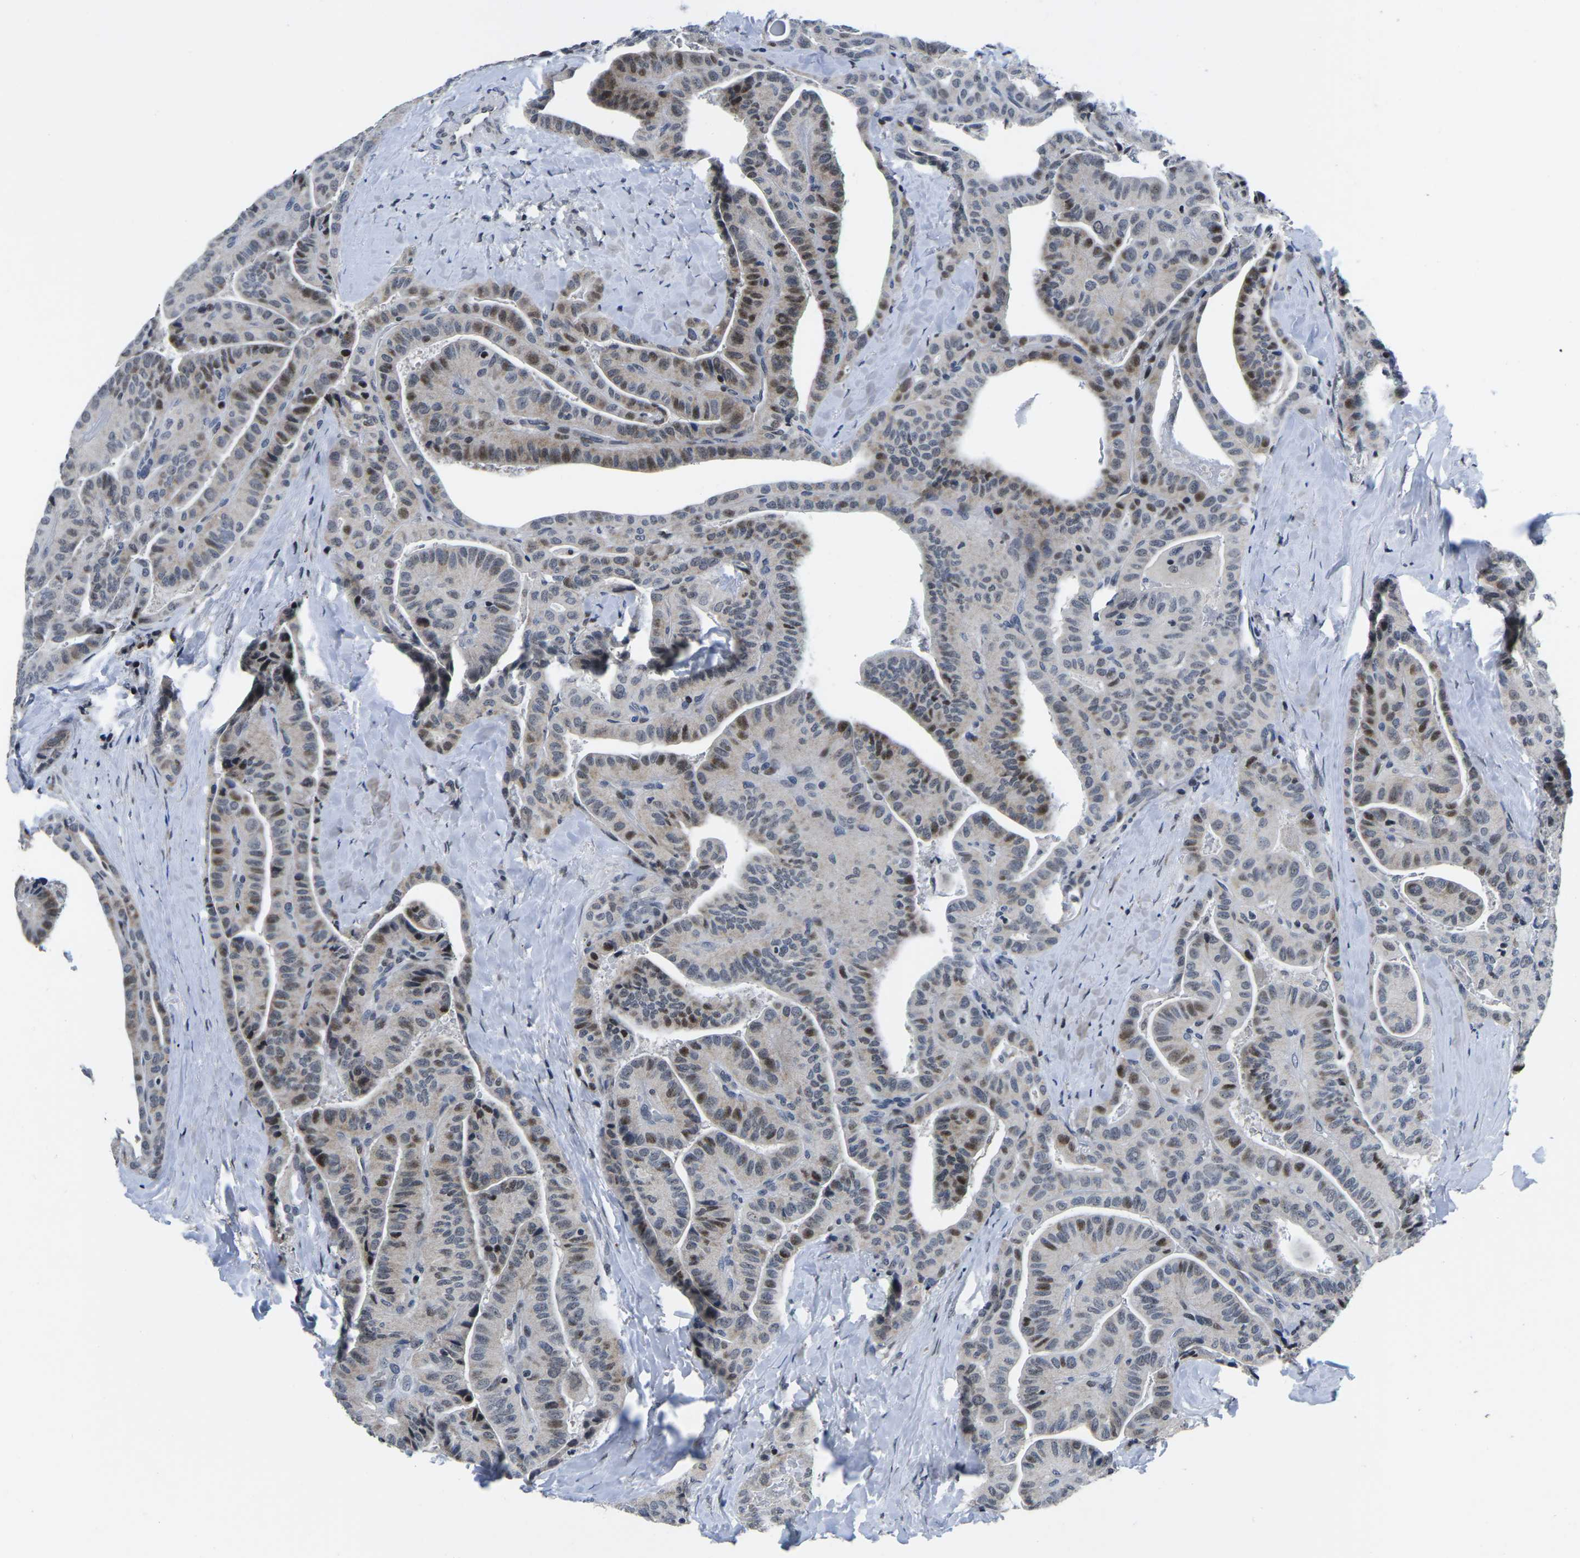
{"staining": {"intensity": "strong", "quantity": "25%-75%", "location": "nuclear"}, "tissue": "thyroid cancer", "cell_type": "Tumor cells", "image_type": "cancer", "snomed": [{"axis": "morphology", "description": "Papillary adenocarcinoma, NOS"}, {"axis": "topography", "description": "Thyroid gland"}], "caption": "This photomicrograph displays thyroid papillary adenocarcinoma stained with immunohistochemistry (IHC) to label a protein in brown. The nuclear of tumor cells show strong positivity for the protein. Nuclei are counter-stained blue.", "gene": "CDC73", "patient": {"sex": "male", "age": 77}}